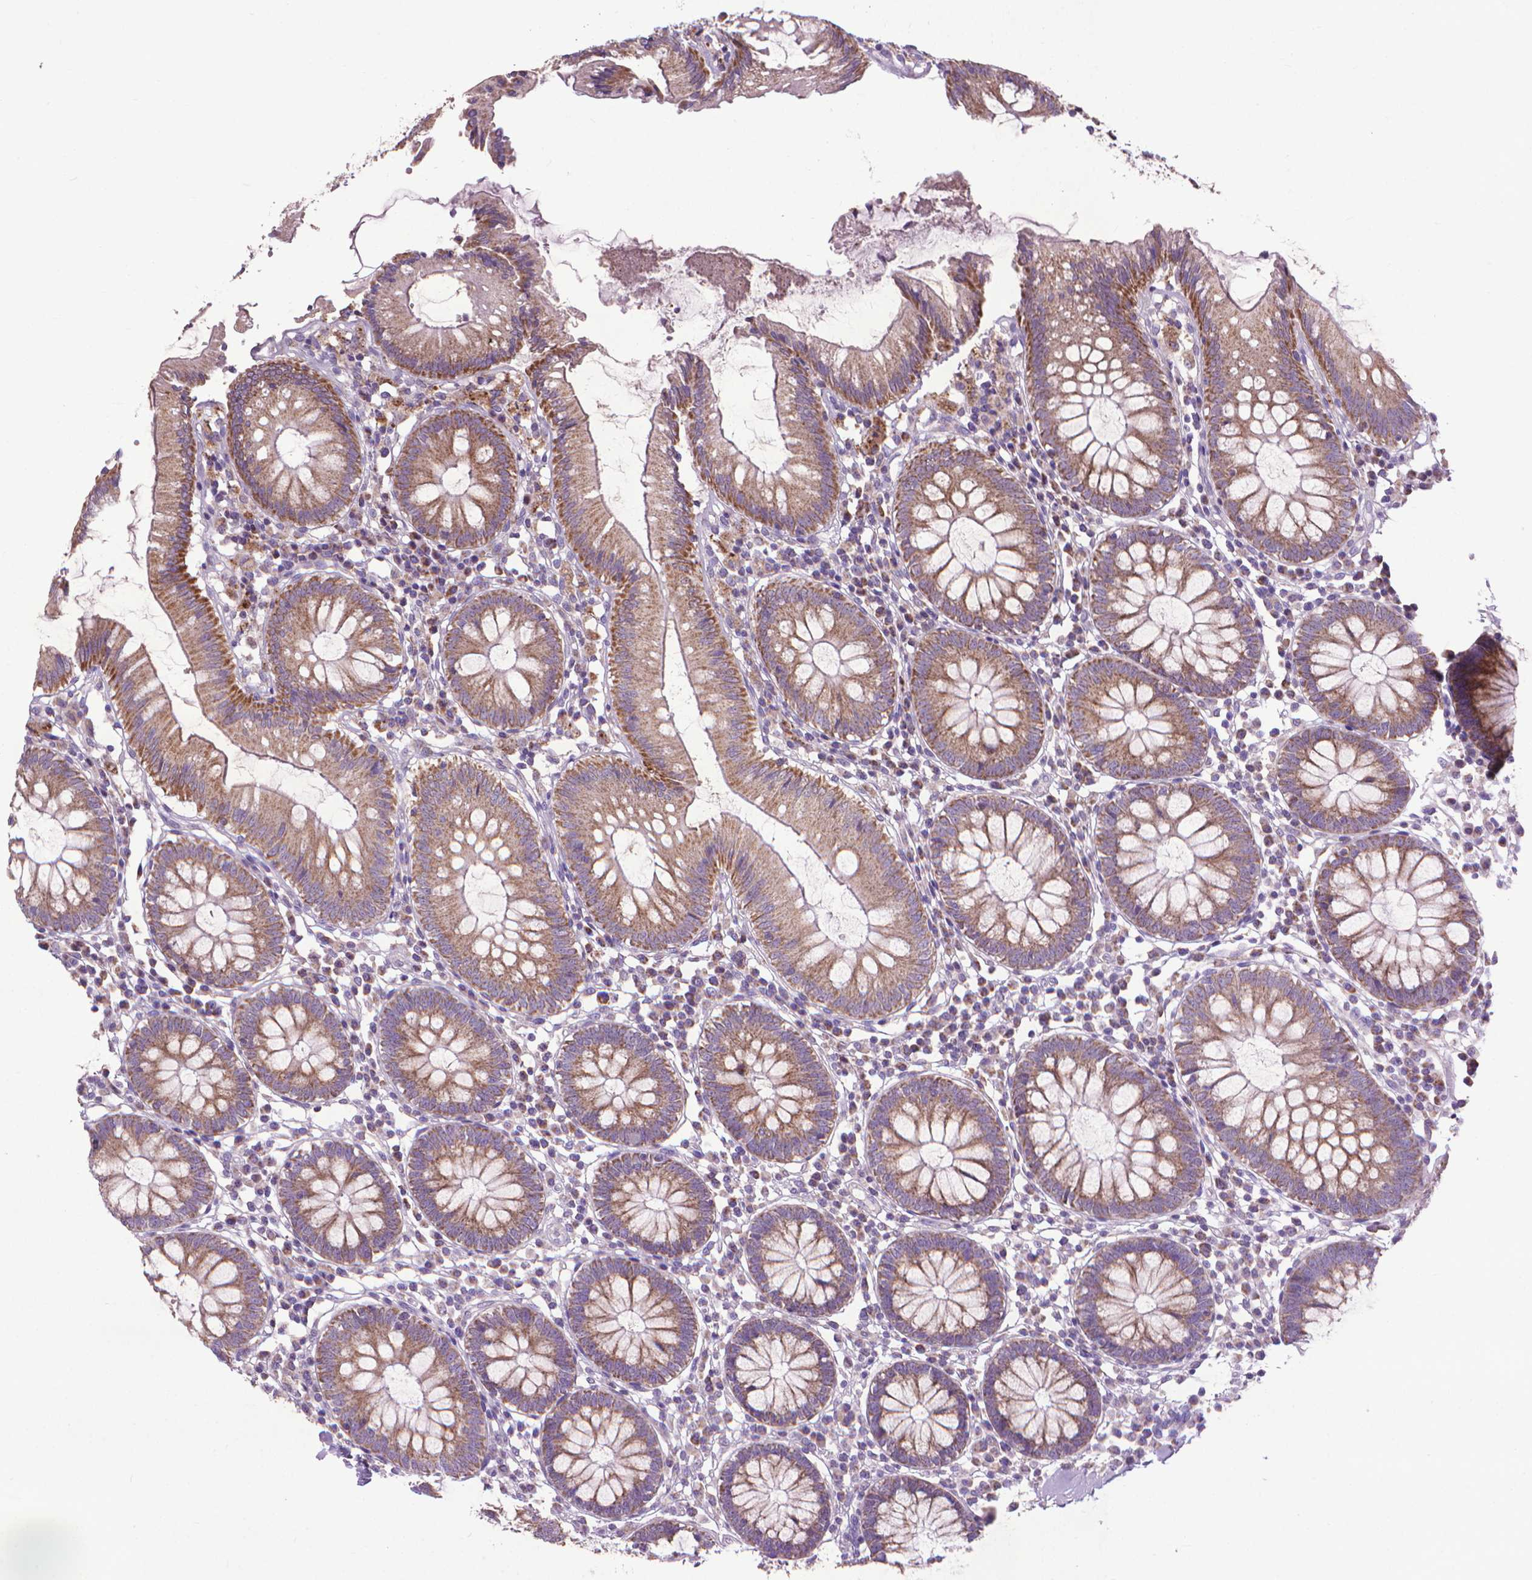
{"staining": {"intensity": "negative", "quantity": "none", "location": "none"}, "tissue": "colon", "cell_type": "Endothelial cells", "image_type": "normal", "snomed": [{"axis": "morphology", "description": "Normal tissue, NOS"}, {"axis": "morphology", "description": "Adenocarcinoma, NOS"}, {"axis": "topography", "description": "Colon"}], "caption": "Immunohistochemistry (IHC) photomicrograph of normal human colon stained for a protein (brown), which exhibits no positivity in endothelial cells. (IHC, brightfield microscopy, high magnification).", "gene": "VDAC1", "patient": {"sex": "male", "age": 83}}